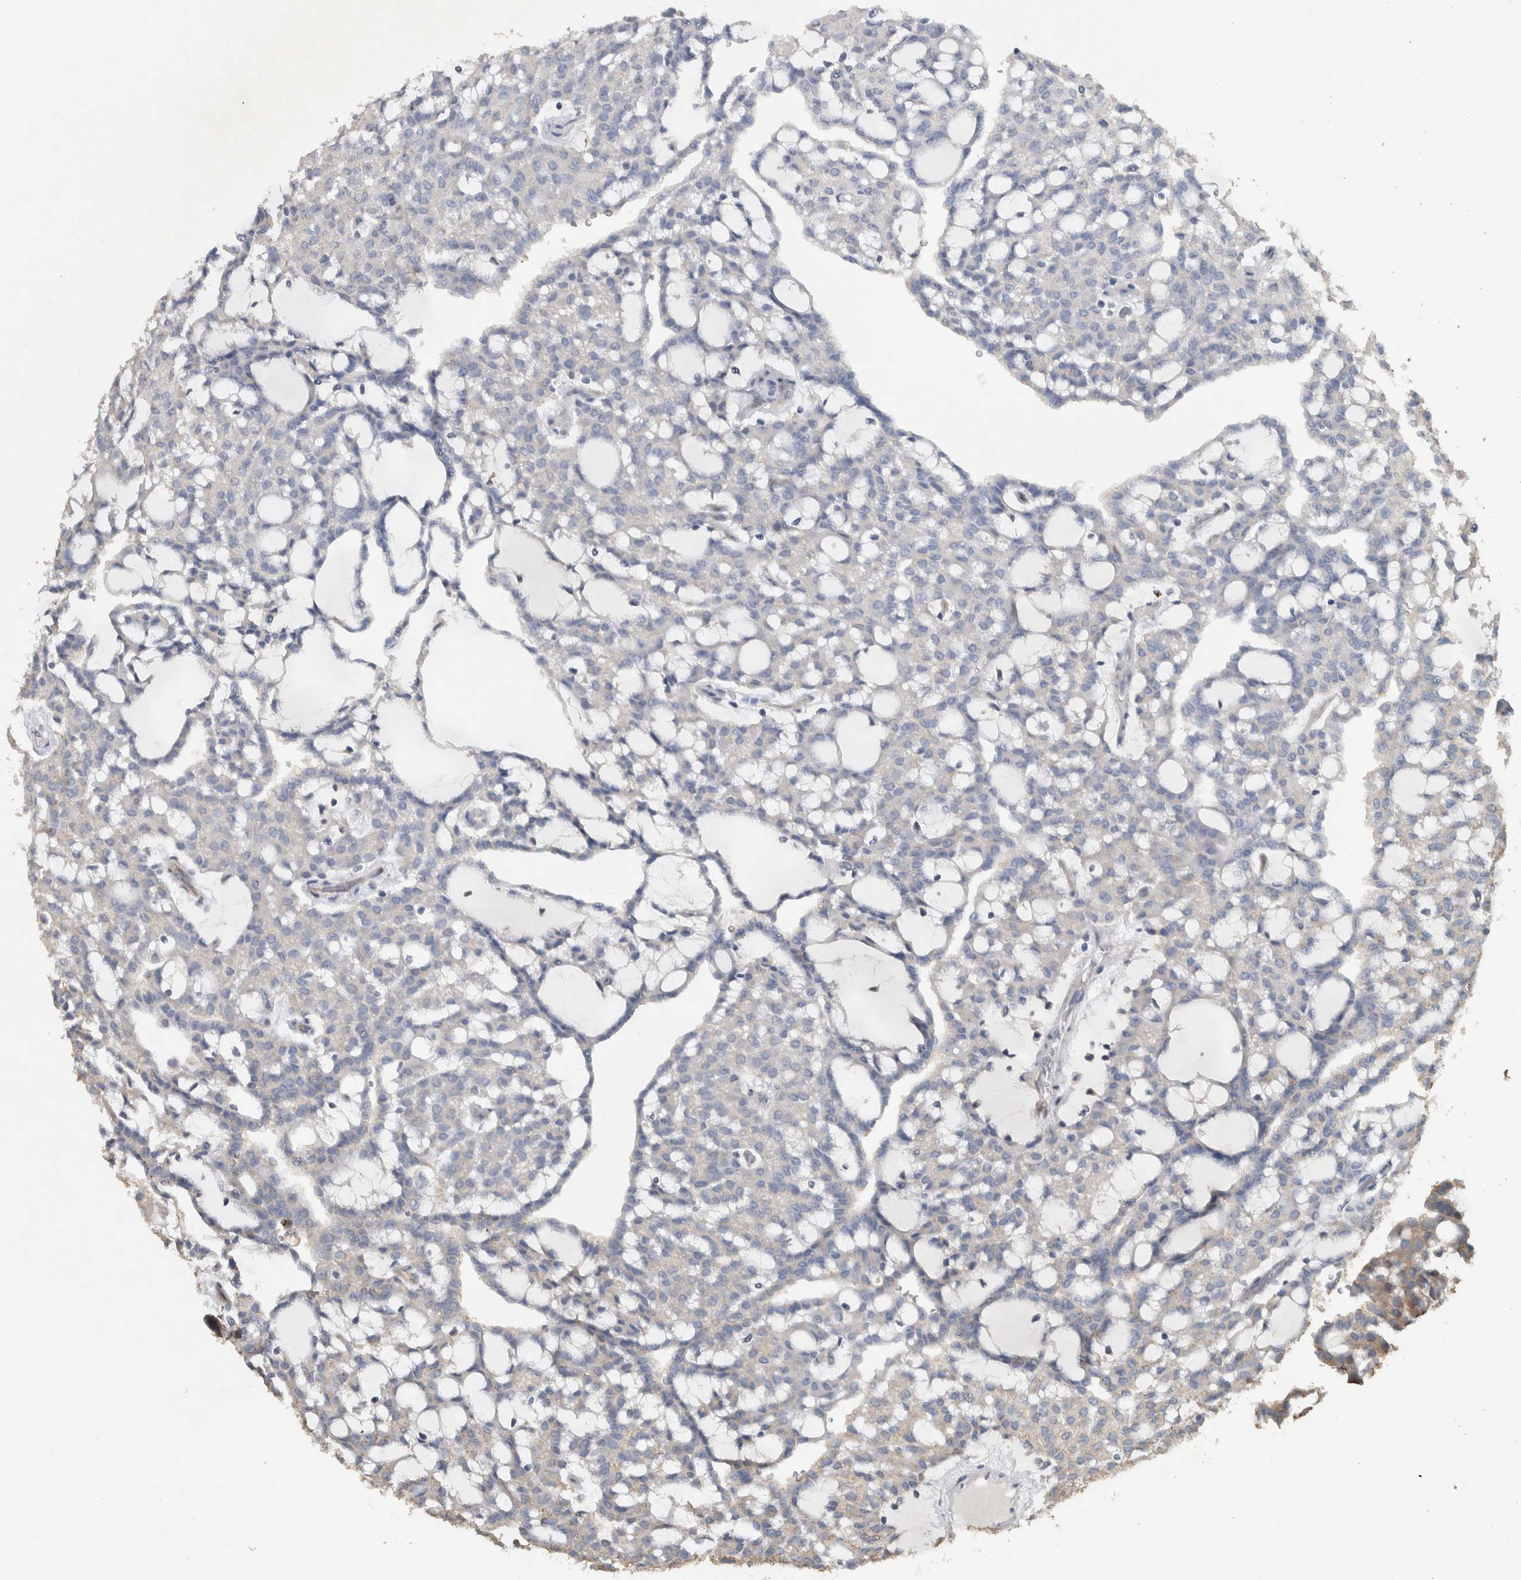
{"staining": {"intensity": "negative", "quantity": "none", "location": "none"}, "tissue": "renal cancer", "cell_type": "Tumor cells", "image_type": "cancer", "snomed": [{"axis": "morphology", "description": "Adenocarcinoma, NOS"}, {"axis": "topography", "description": "Kidney"}], "caption": "This is an immunohistochemistry micrograph of renal adenocarcinoma. There is no expression in tumor cells.", "gene": "NT5C2", "patient": {"sex": "male", "age": 63}}